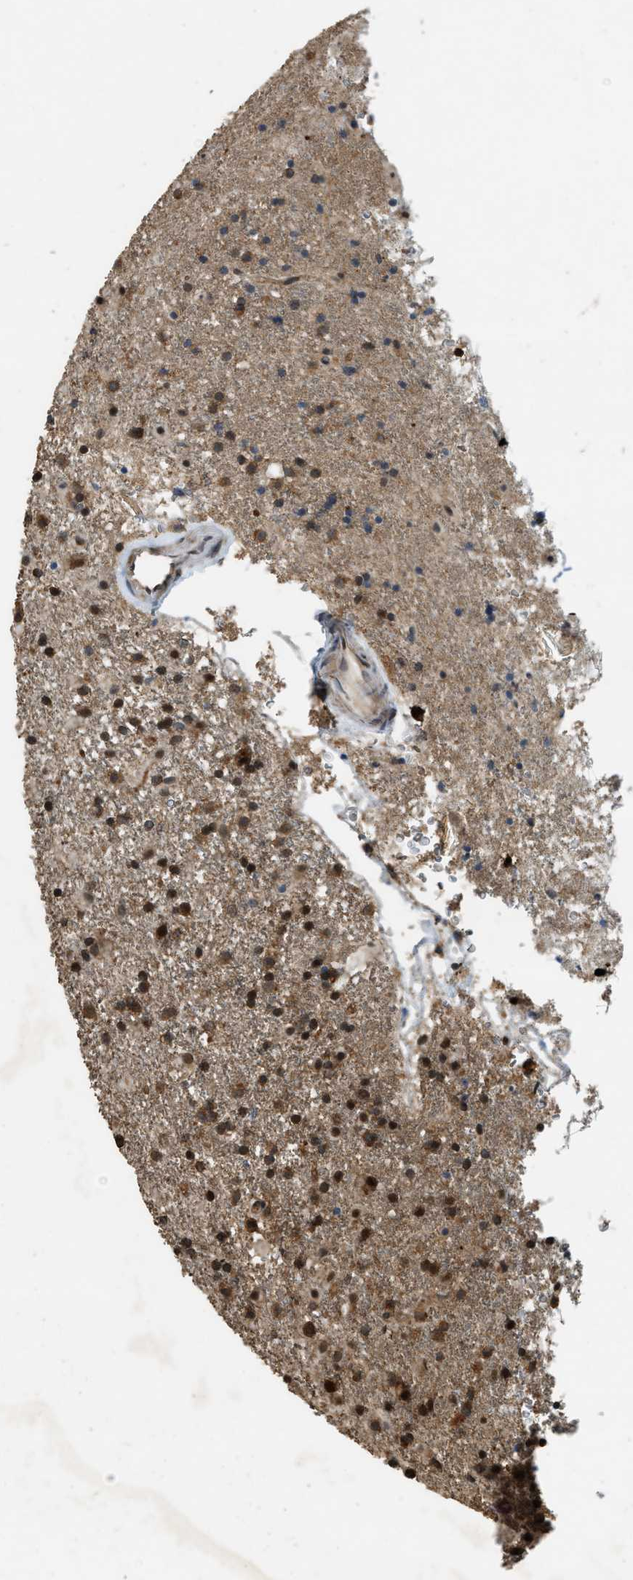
{"staining": {"intensity": "moderate", "quantity": ">75%", "location": "cytoplasmic/membranous,nuclear"}, "tissue": "glioma", "cell_type": "Tumor cells", "image_type": "cancer", "snomed": [{"axis": "morphology", "description": "Glioma, malignant, Low grade"}, {"axis": "topography", "description": "Brain"}], "caption": "Malignant glioma (low-grade) tissue demonstrates moderate cytoplasmic/membranous and nuclear positivity in about >75% of tumor cells", "gene": "RNF141", "patient": {"sex": "male", "age": 65}}